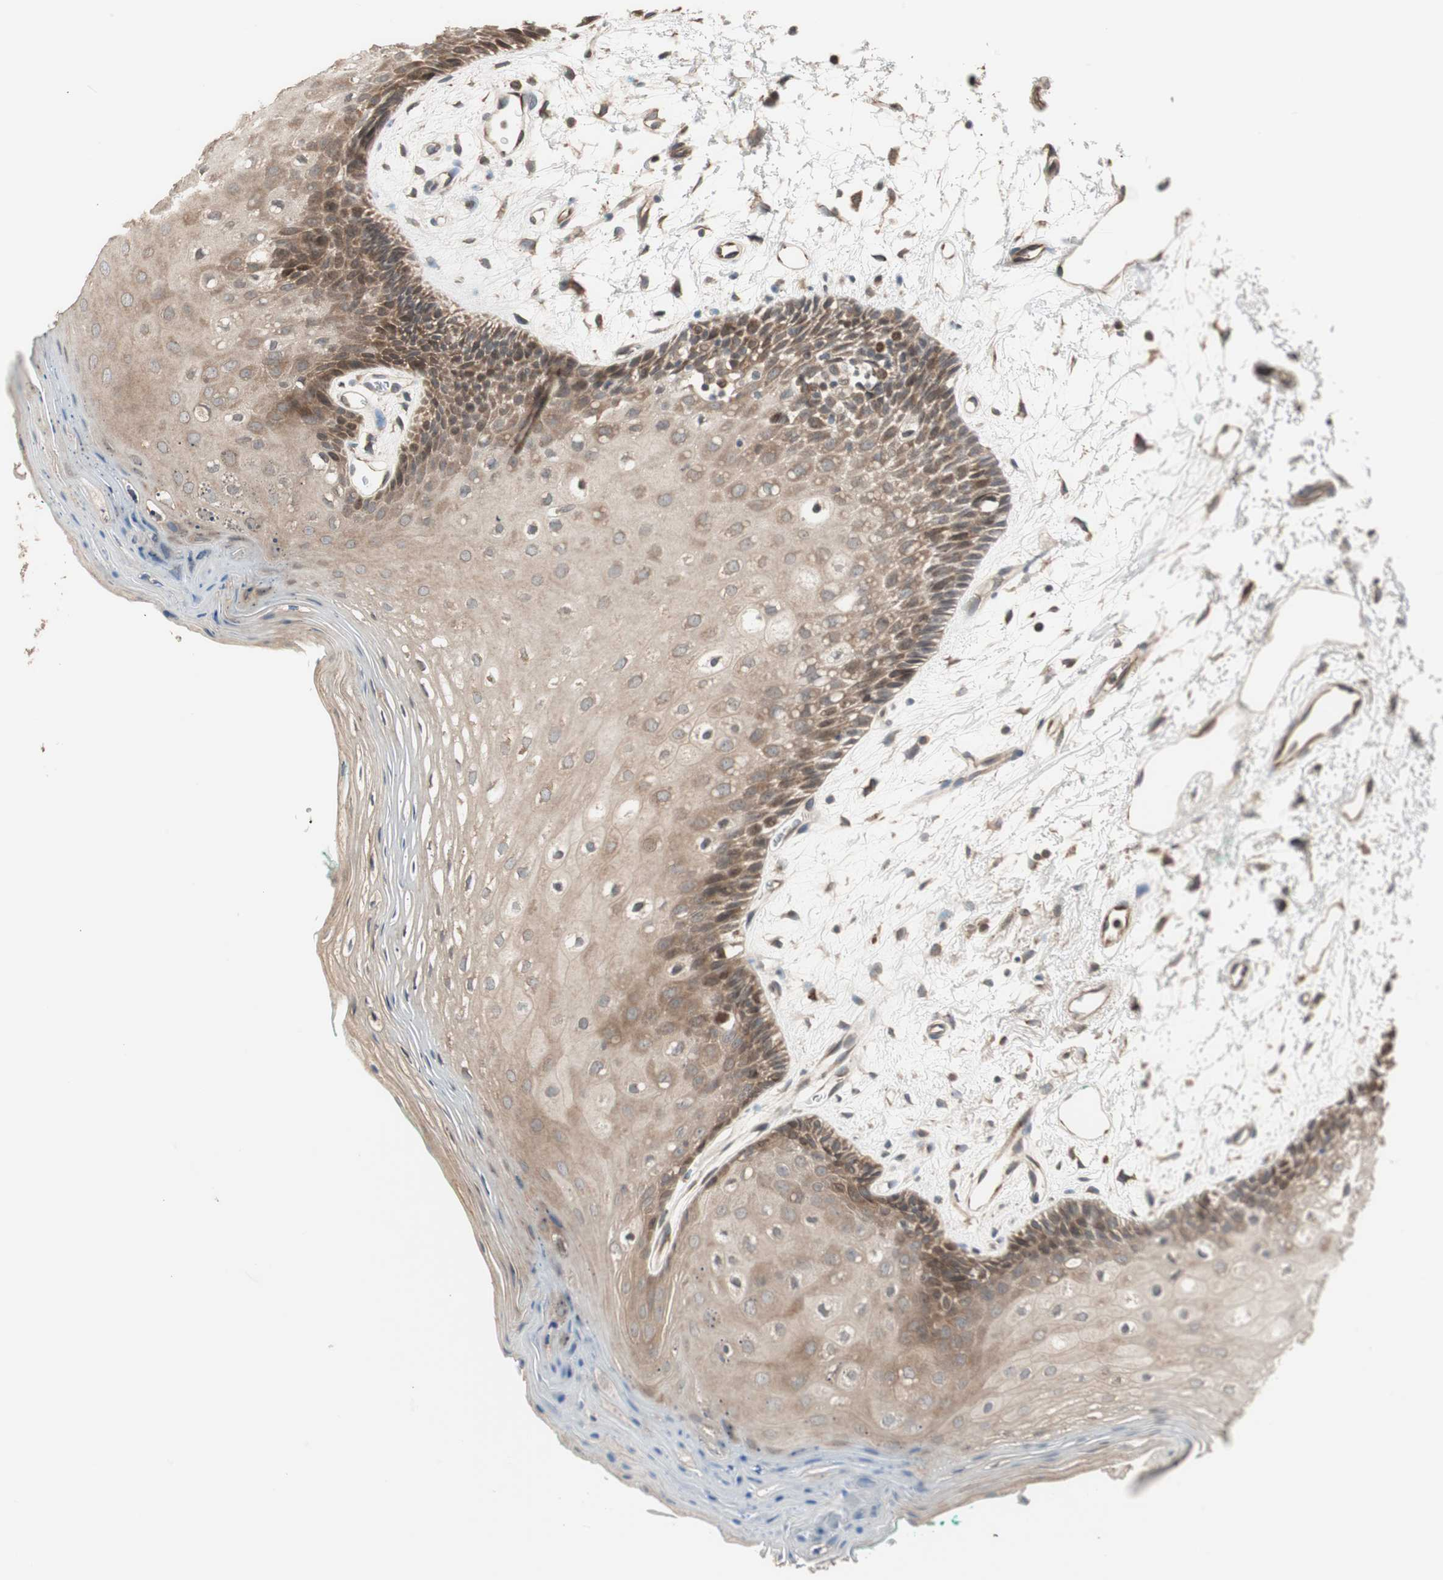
{"staining": {"intensity": "moderate", "quantity": ">75%", "location": "cytoplasmic/membranous"}, "tissue": "oral mucosa", "cell_type": "Squamous epithelial cells", "image_type": "normal", "snomed": [{"axis": "morphology", "description": "Normal tissue, NOS"}, {"axis": "topography", "description": "Skeletal muscle"}, {"axis": "topography", "description": "Oral tissue"}, {"axis": "topography", "description": "Peripheral nerve tissue"}], "caption": "Protein analysis of normal oral mucosa shows moderate cytoplasmic/membranous expression in about >75% of squamous epithelial cells. (IHC, brightfield microscopy, high magnification).", "gene": "ATP6AP2", "patient": {"sex": "female", "age": 84}}